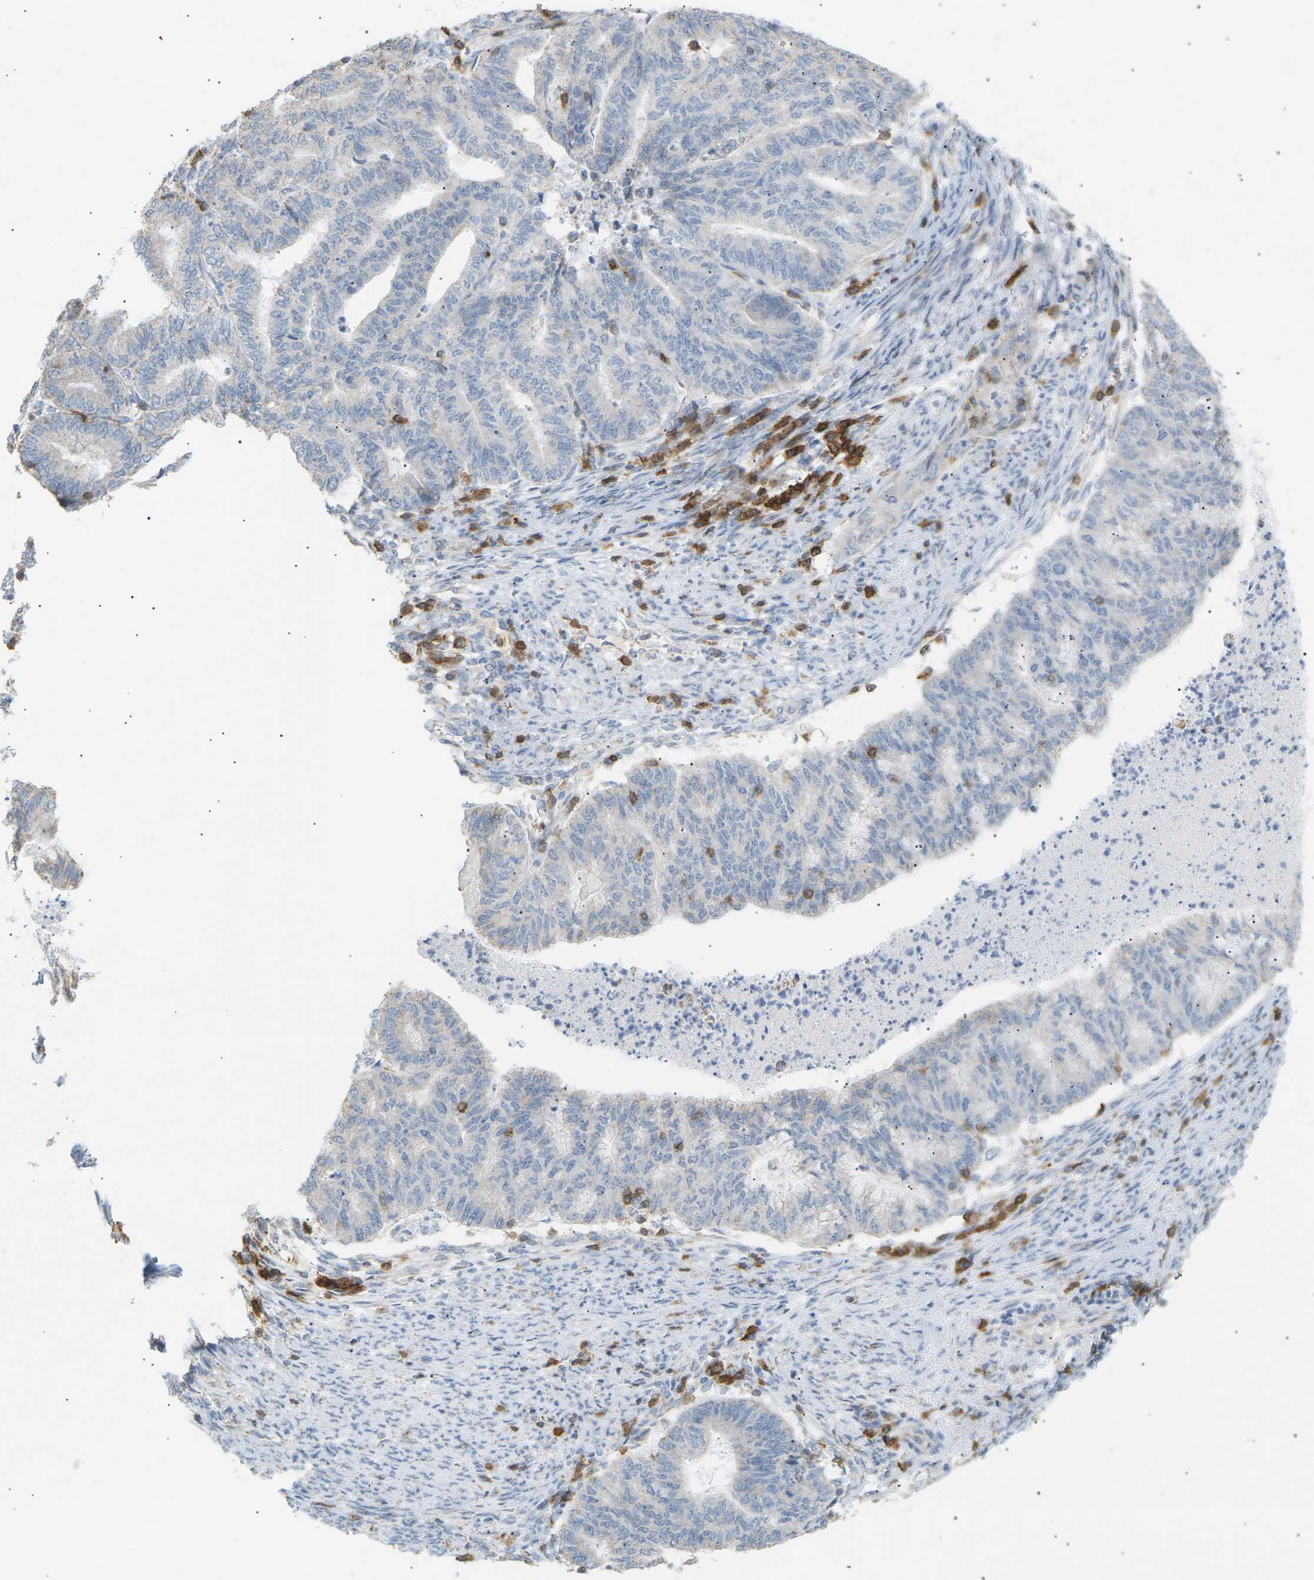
{"staining": {"intensity": "weak", "quantity": "<25%", "location": "cytoplasmic/membranous"}, "tissue": "endometrial cancer", "cell_type": "Tumor cells", "image_type": "cancer", "snomed": [{"axis": "morphology", "description": "Adenocarcinoma, NOS"}, {"axis": "topography", "description": "Endometrium"}], "caption": "DAB (3,3'-diaminobenzidine) immunohistochemical staining of human endometrial cancer demonstrates no significant expression in tumor cells.", "gene": "LIME1", "patient": {"sex": "female", "age": 79}}